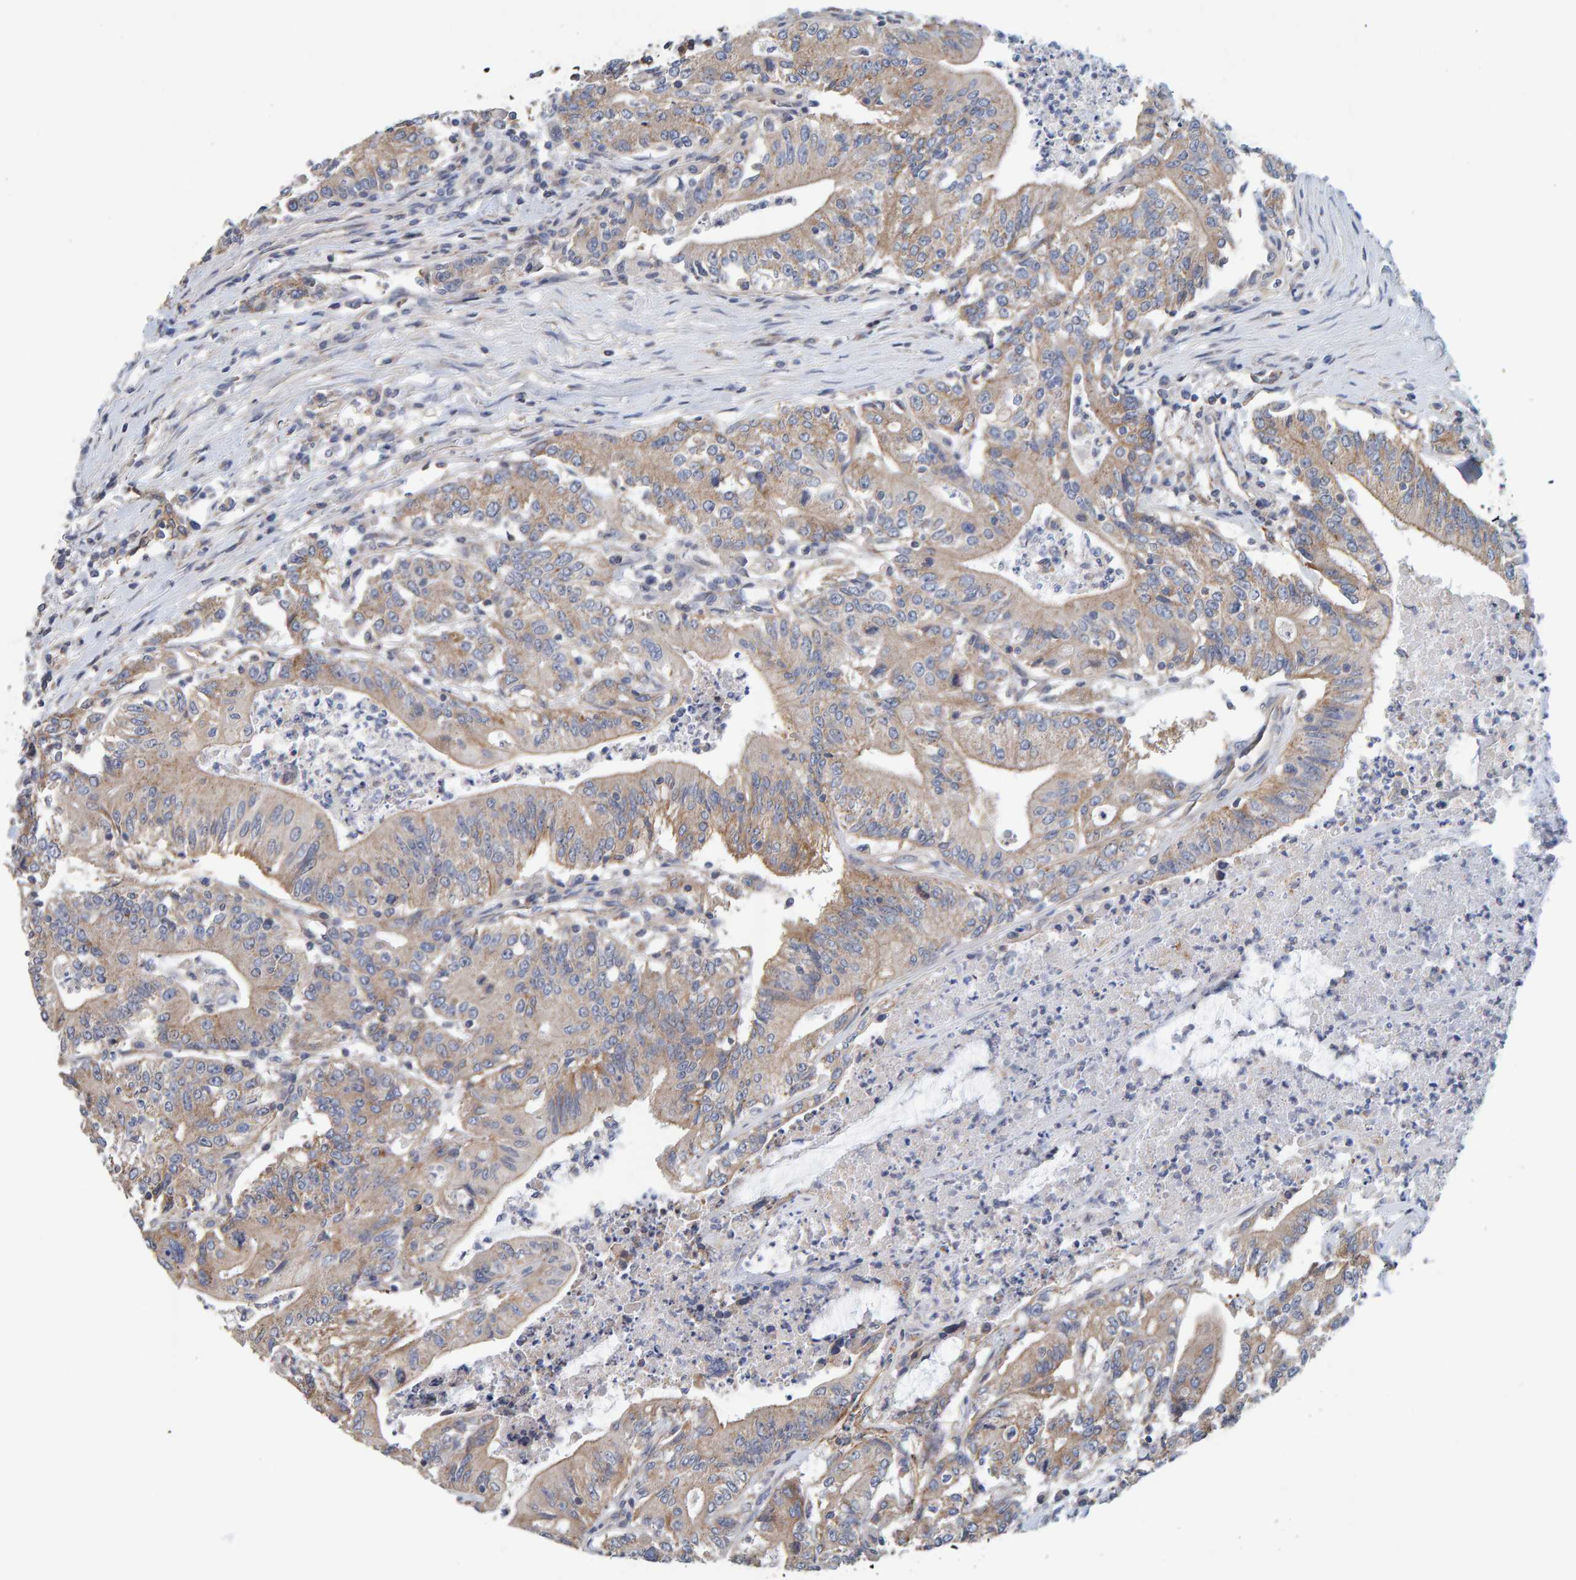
{"staining": {"intensity": "moderate", "quantity": ">75%", "location": "cytoplasmic/membranous"}, "tissue": "colorectal cancer", "cell_type": "Tumor cells", "image_type": "cancer", "snomed": [{"axis": "morphology", "description": "Adenocarcinoma, NOS"}, {"axis": "topography", "description": "Colon"}], "caption": "Colorectal adenocarcinoma stained with DAB immunohistochemistry shows medium levels of moderate cytoplasmic/membranous staining in about >75% of tumor cells.", "gene": "RGP1", "patient": {"sex": "female", "age": 77}}